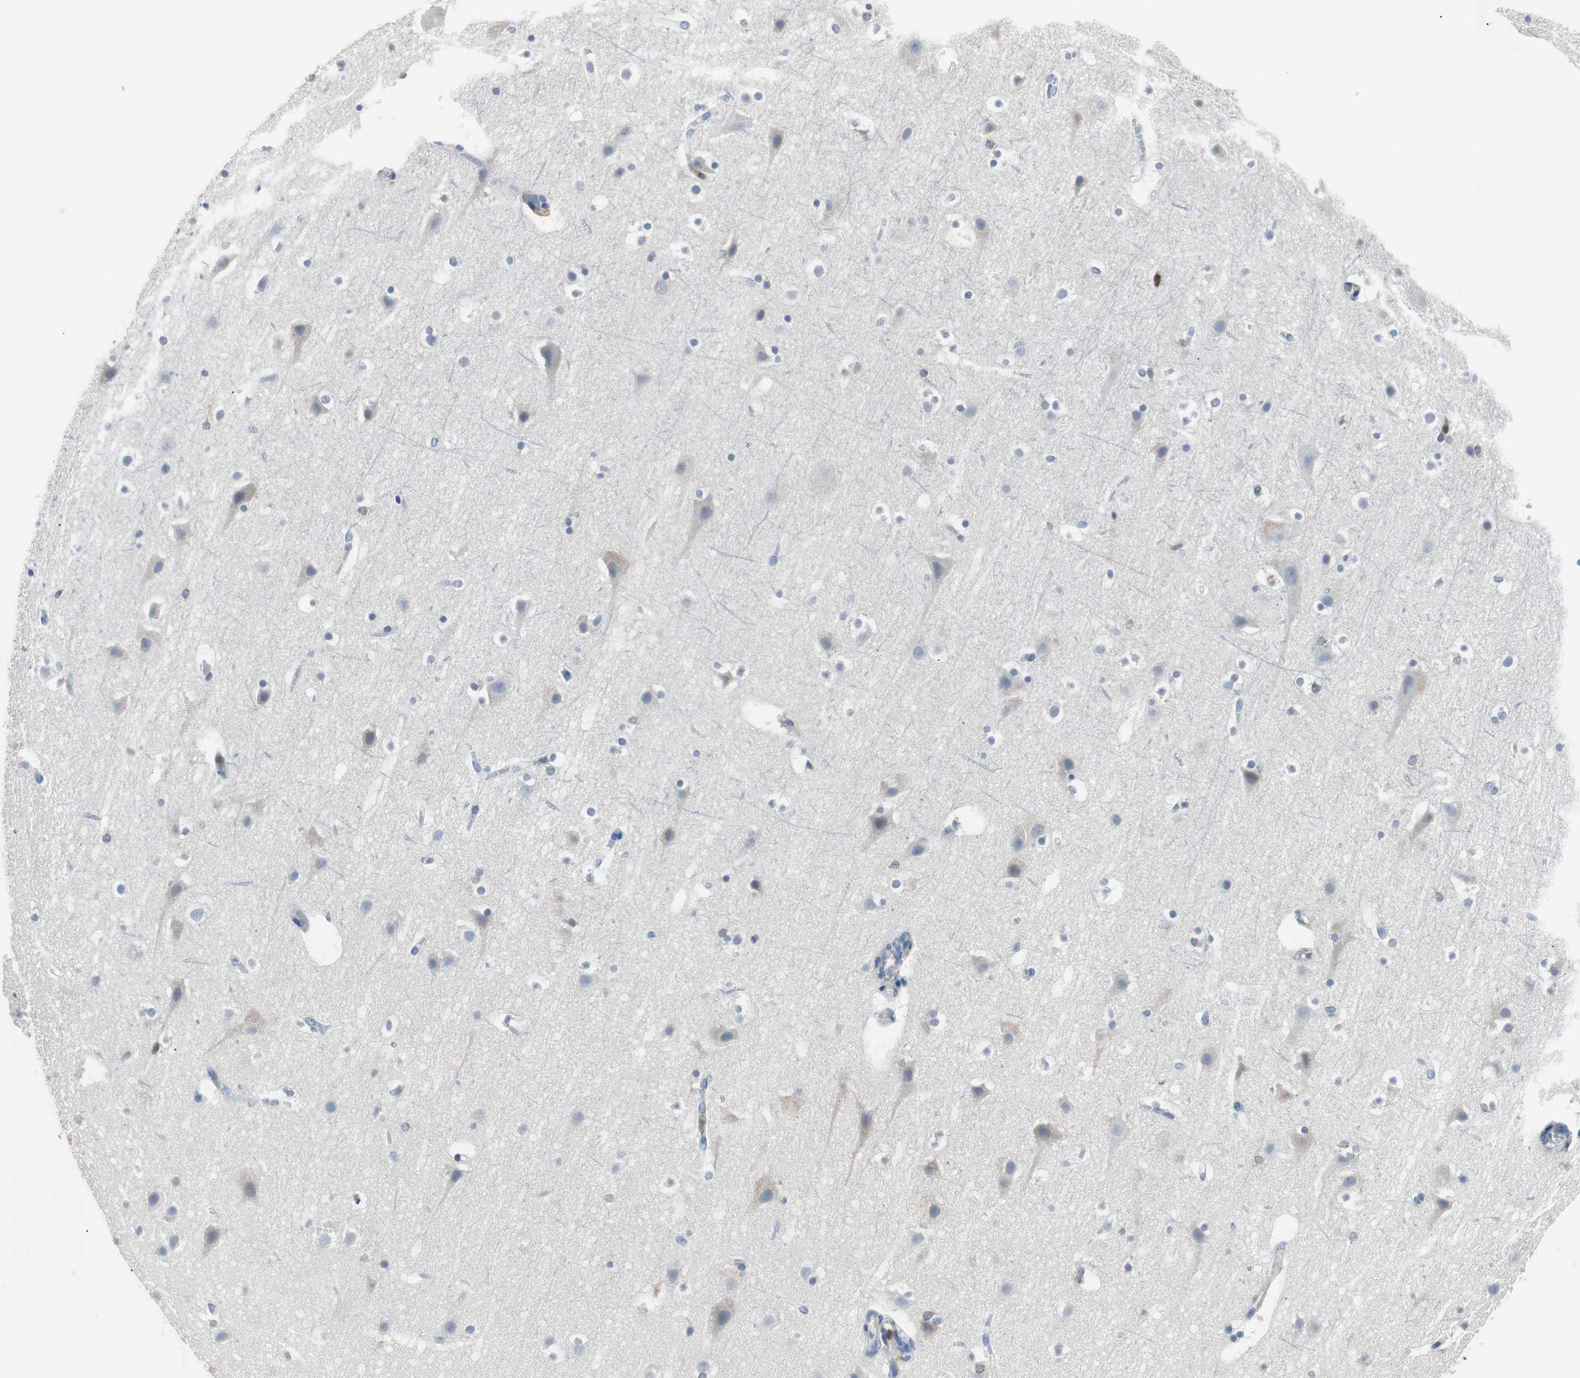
{"staining": {"intensity": "negative", "quantity": "none", "location": "none"}, "tissue": "cerebral cortex", "cell_type": "Endothelial cells", "image_type": "normal", "snomed": [{"axis": "morphology", "description": "Normal tissue, NOS"}, {"axis": "topography", "description": "Cerebral cortex"}], "caption": "High magnification brightfield microscopy of normal cerebral cortex stained with DAB (brown) and counterstained with hematoxylin (blue): endothelial cells show no significant positivity.", "gene": "TSC22D4", "patient": {"sex": "male", "age": 45}}